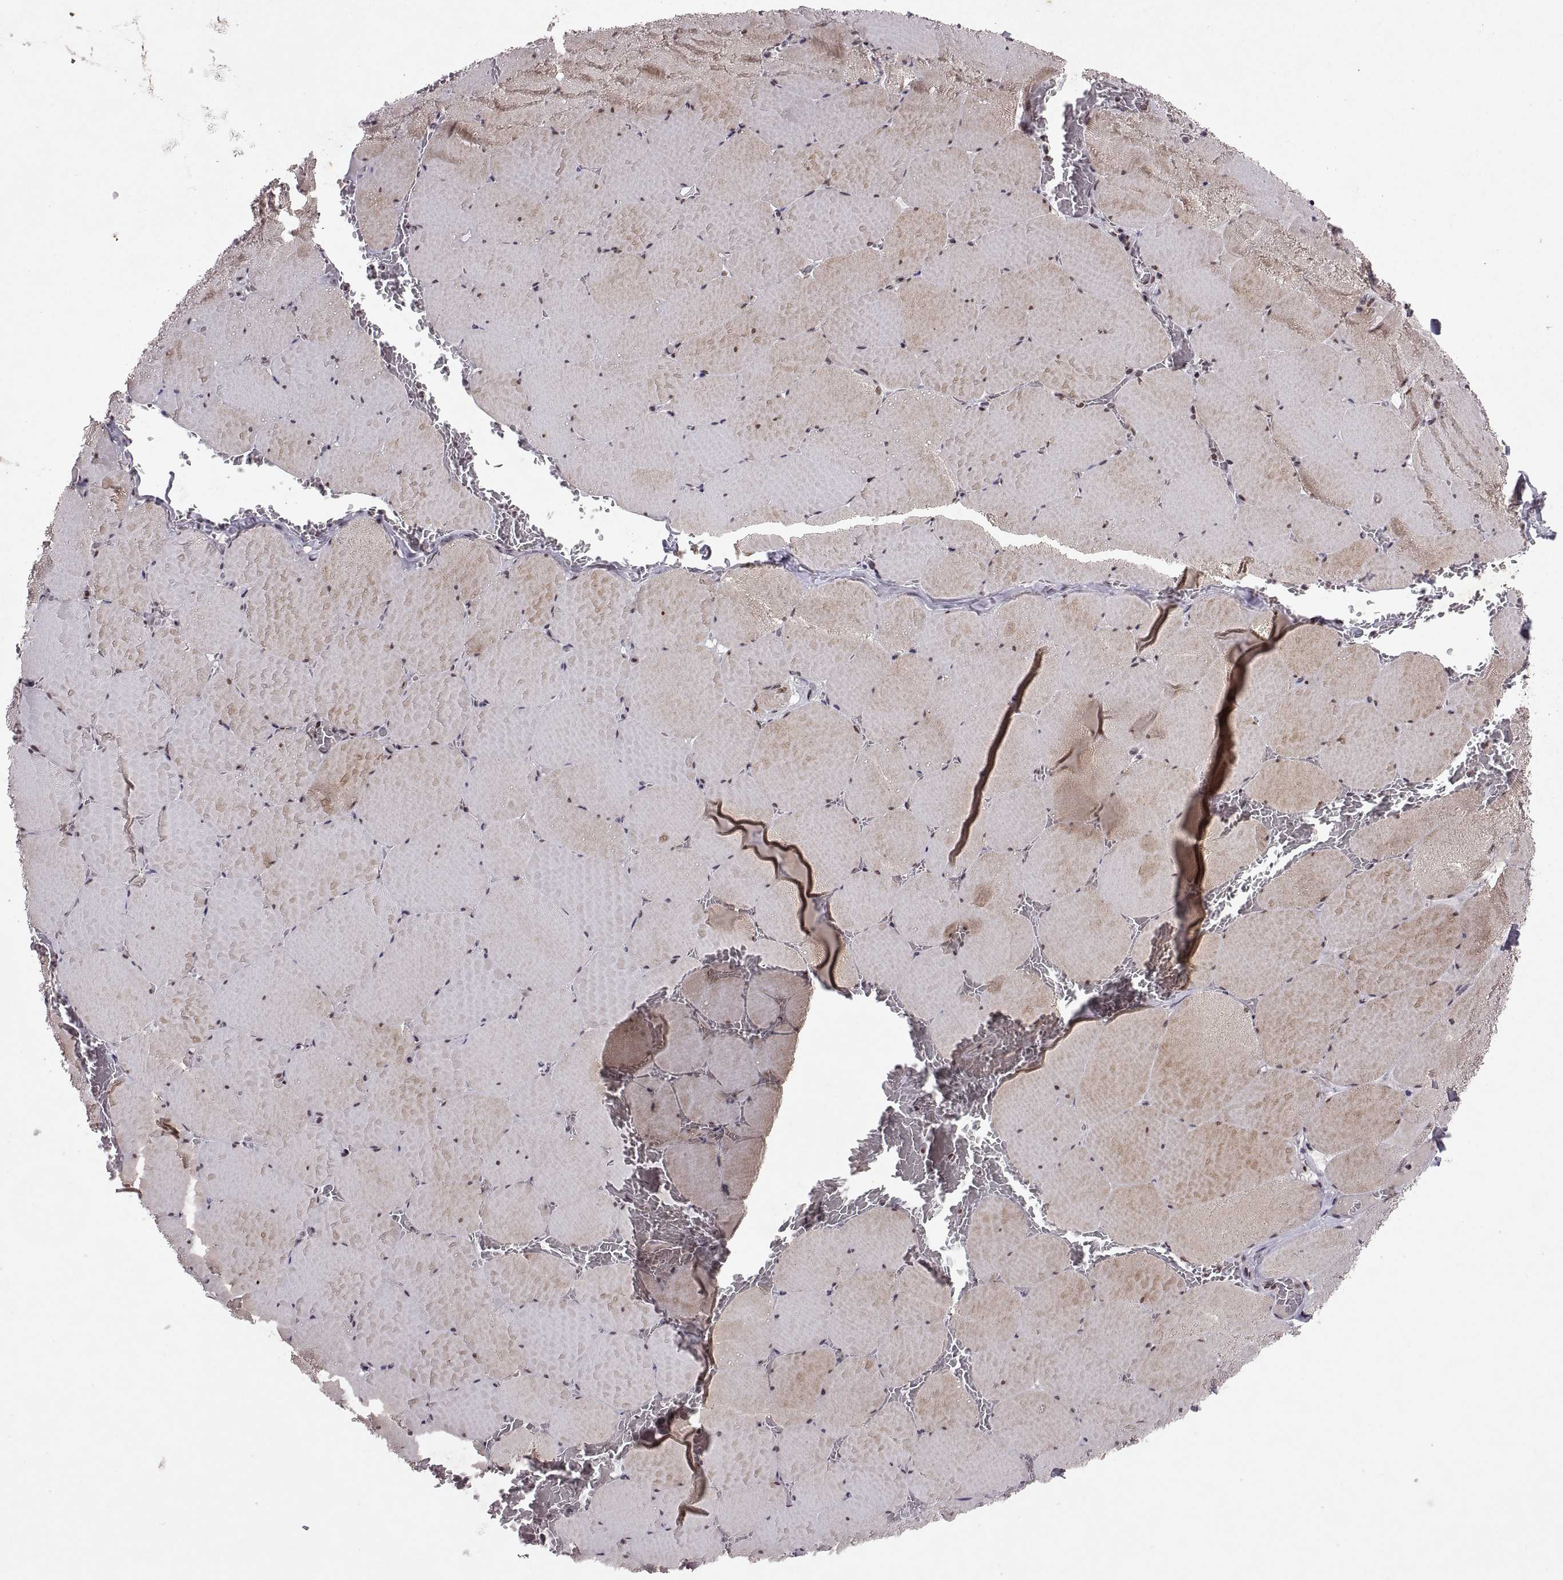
{"staining": {"intensity": "moderate", "quantity": "25%-75%", "location": "cytoplasmic/membranous,nuclear"}, "tissue": "skeletal muscle", "cell_type": "Myocytes", "image_type": "normal", "snomed": [{"axis": "morphology", "description": "Normal tissue, NOS"}, {"axis": "morphology", "description": "Malignant melanoma, Metastatic site"}, {"axis": "topography", "description": "Skeletal muscle"}], "caption": "Immunohistochemical staining of normal human skeletal muscle exhibits moderate cytoplasmic/membranous,nuclear protein positivity in about 25%-75% of myocytes. (DAB IHC, brown staining for protein, blue staining for nuclei).", "gene": "MT1E", "patient": {"sex": "male", "age": 50}}